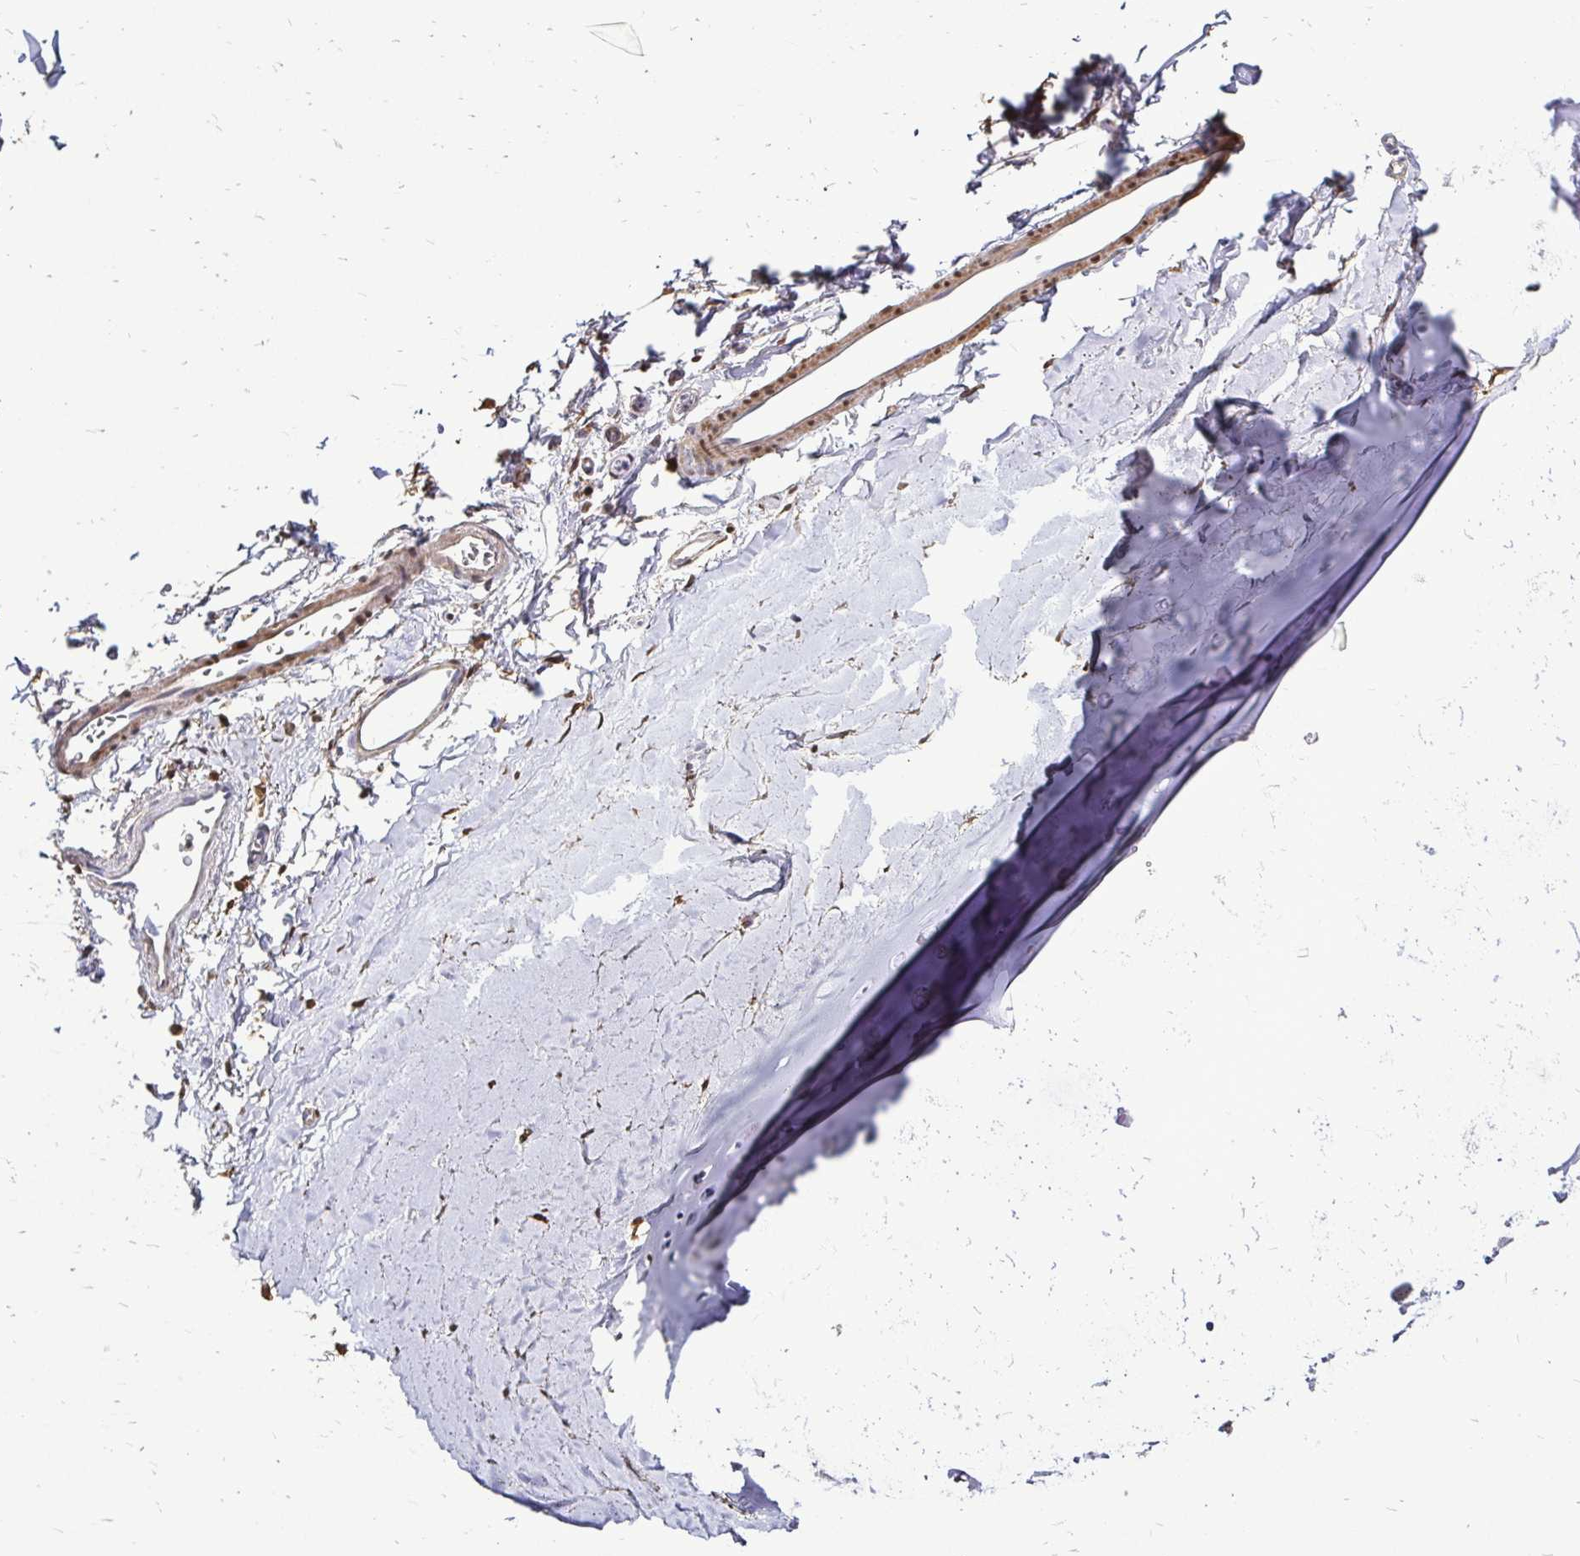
{"staining": {"intensity": "moderate", "quantity": "25%-75%", "location": "cytoplasmic/membranous,nuclear"}, "tissue": "soft tissue", "cell_type": "Chondrocytes", "image_type": "normal", "snomed": [{"axis": "morphology", "description": "Normal tissue, NOS"}, {"axis": "topography", "description": "Cartilage tissue"}, {"axis": "topography", "description": "Bronchus"}], "caption": "Immunohistochemical staining of benign soft tissue exhibits medium levels of moderate cytoplasmic/membranous,nuclear staining in about 25%-75% of chondrocytes. Nuclei are stained in blue.", "gene": "ZFP1", "patient": {"sex": "female", "age": 79}}